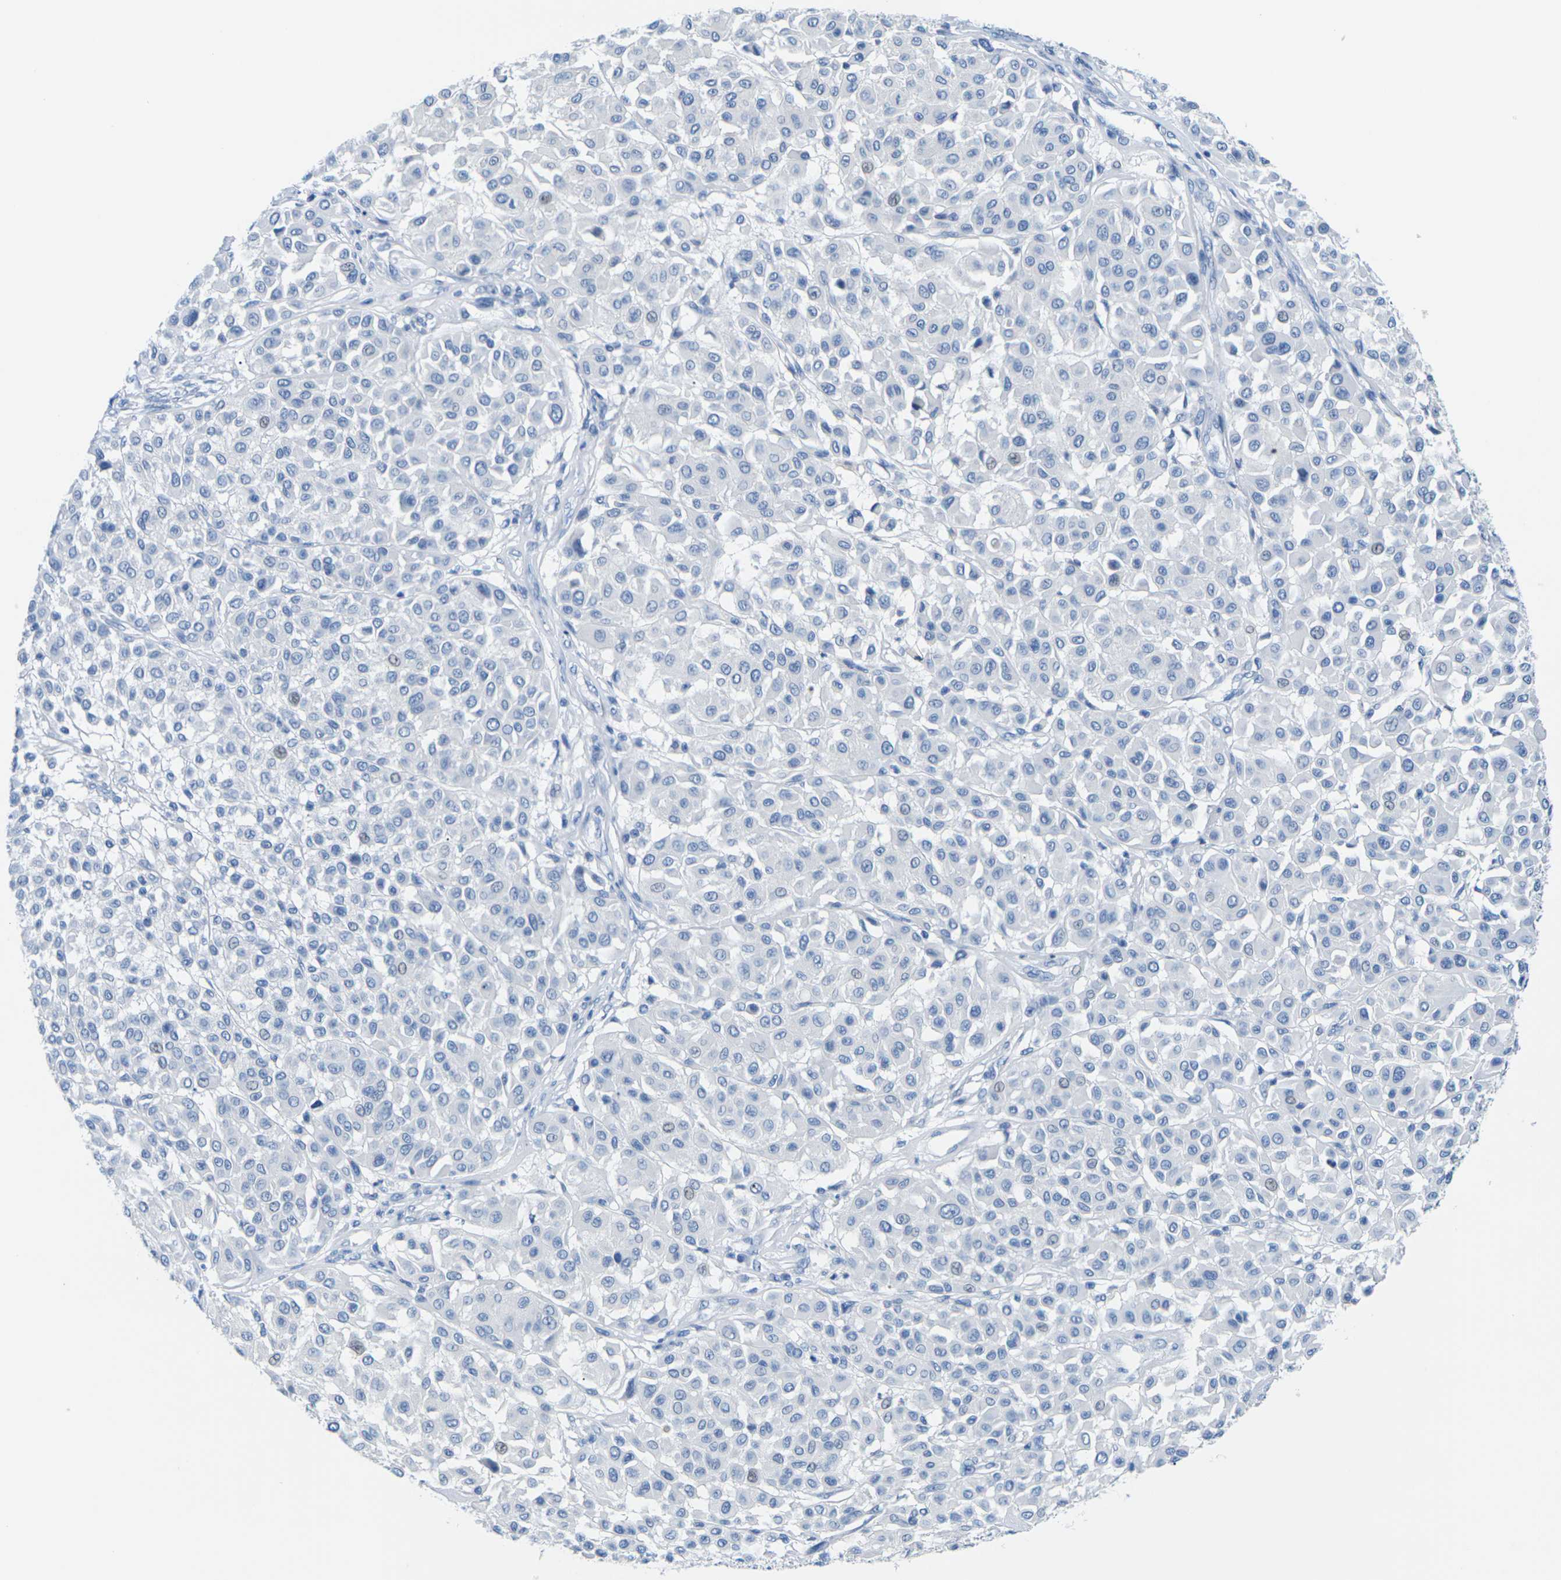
{"staining": {"intensity": "negative", "quantity": "none", "location": "none"}, "tissue": "melanoma", "cell_type": "Tumor cells", "image_type": "cancer", "snomed": [{"axis": "morphology", "description": "Malignant melanoma, Metastatic site"}, {"axis": "topography", "description": "Soft tissue"}], "caption": "This is a micrograph of IHC staining of melanoma, which shows no positivity in tumor cells.", "gene": "SLC12A1", "patient": {"sex": "male", "age": 41}}